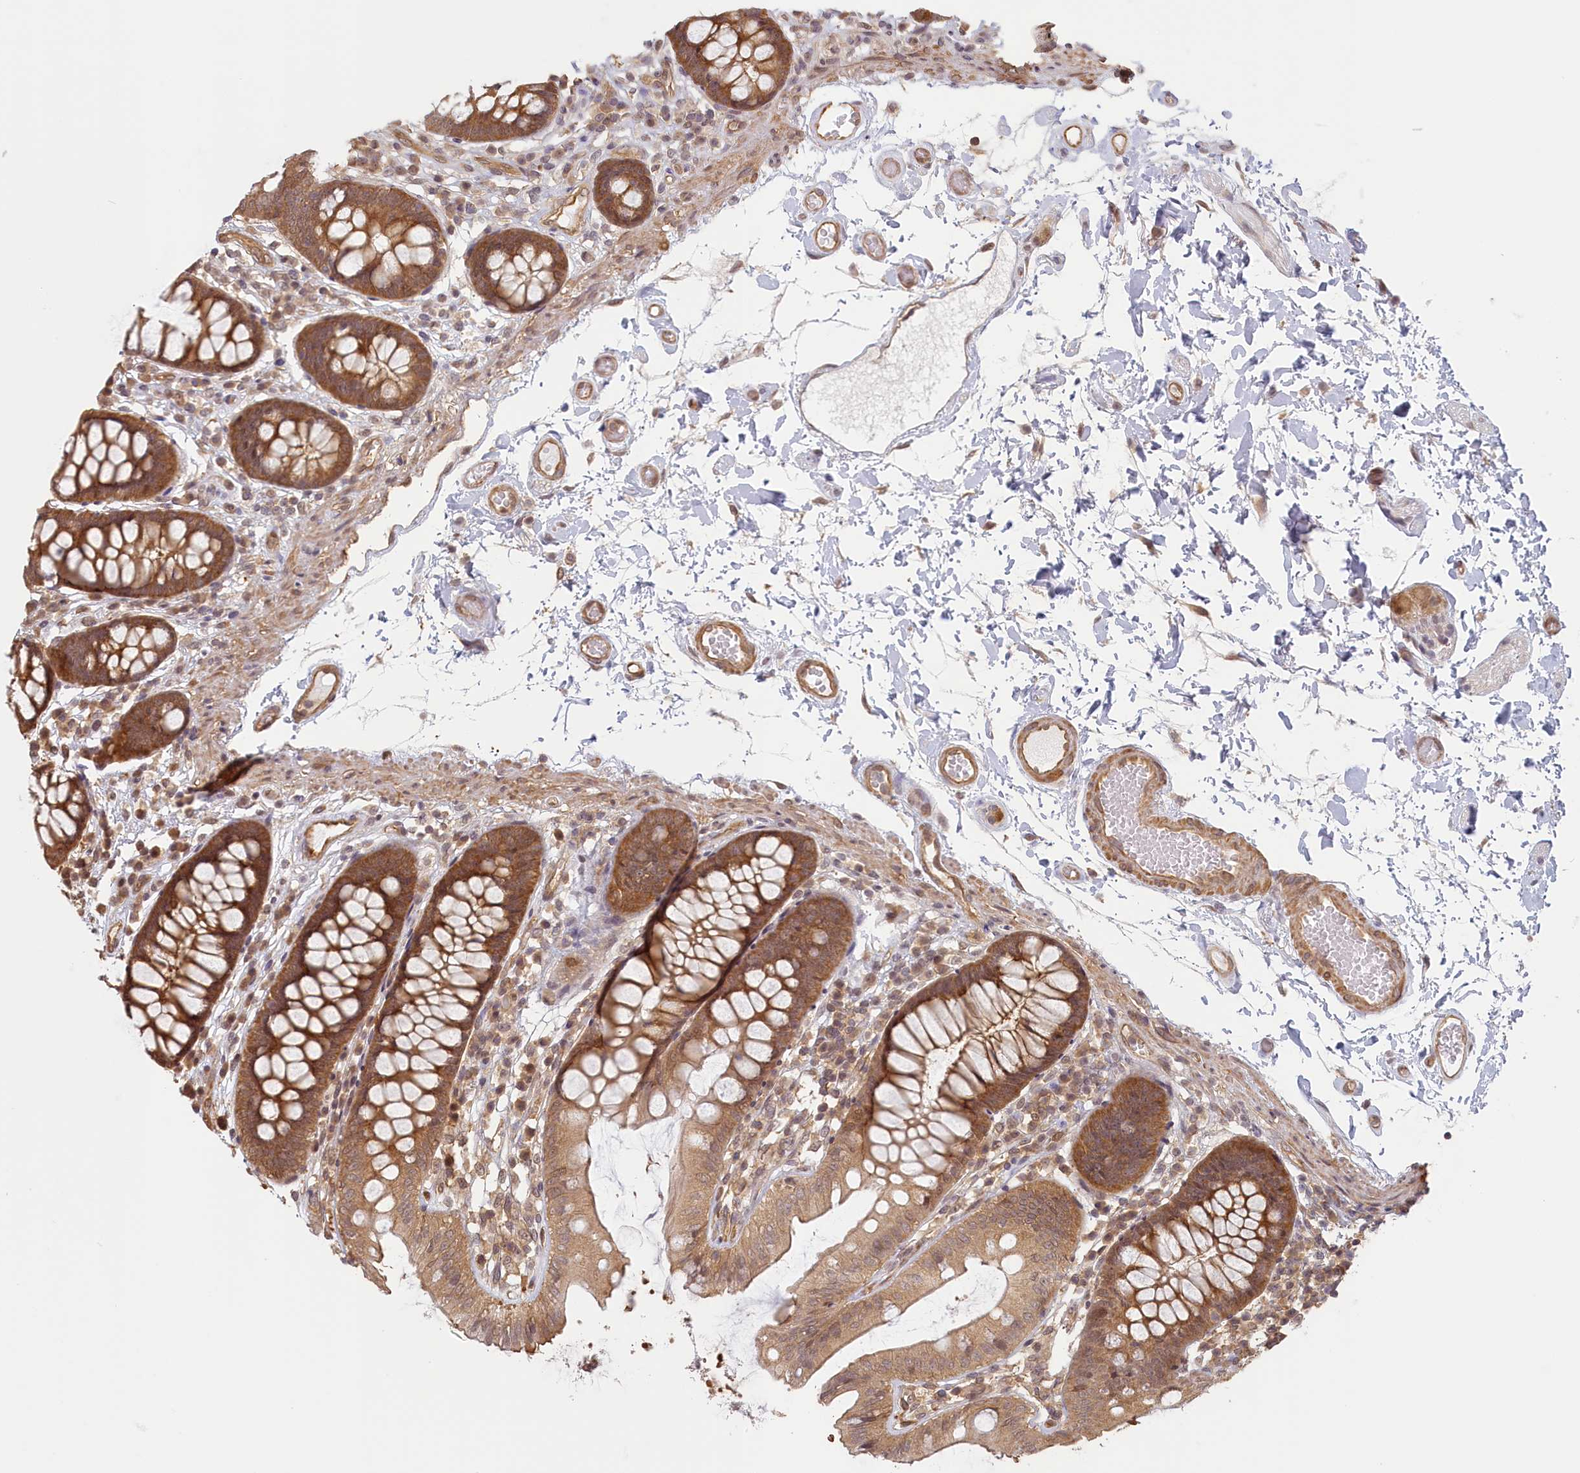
{"staining": {"intensity": "moderate", "quantity": ">75%", "location": "cytoplasmic/membranous,nuclear"}, "tissue": "colon", "cell_type": "Endothelial cells", "image_type": "normal", "snomed": [{"axis": "morphology", "description": "Normal tissue, NOS"}, {"axis": "topography", "description": "Colon"}], "caption": "High-power microscopy captured an immunohistochemistry photomicrograph of normal colon, revealing moderate cytoplasmic/membranous,nuclear staining in about >75% of endothelial cells.", "gene": "C19orf44", "patient": {"sex": "male", "age": 84}}